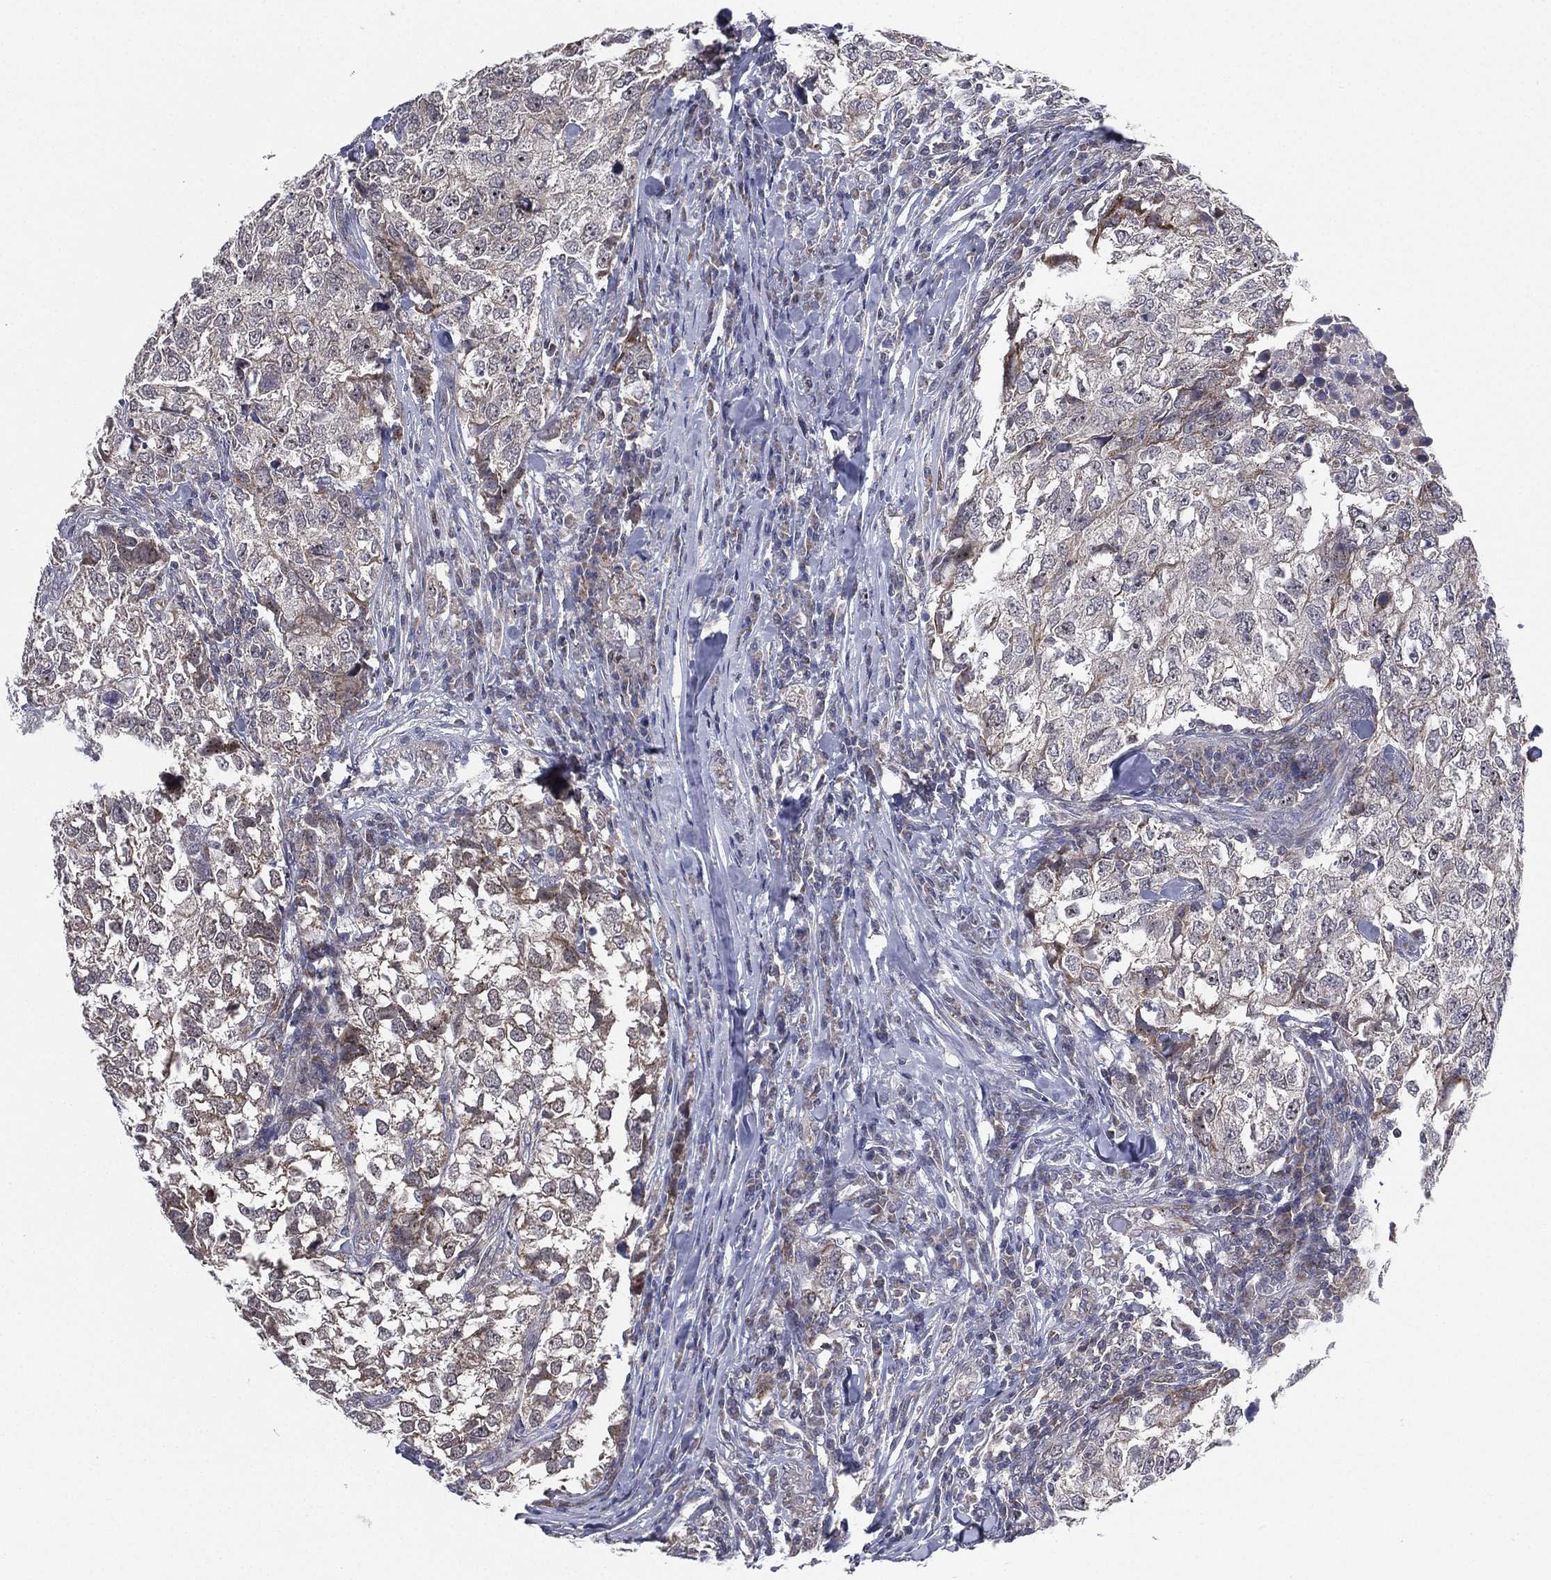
{"staining": {"intensity": "negative", "quantity": "none", "location": "none"}, "tissue": "breast cancer", "cell_type": "Tumor cells", "image_type": "cancer", "snomed": [{"axis": "morphology", "description": "Duct carcinoma"}, {"axis": "topography", "description": "Breast"}], "caption": "Immunohistochemistry micrograph of human breast infiltrating ductal carcinoma stained for a protein (brown), which reveals no staining in tumor cells.", "gene": "KAT14", "patient": {"sex": "female", "age": 30}}